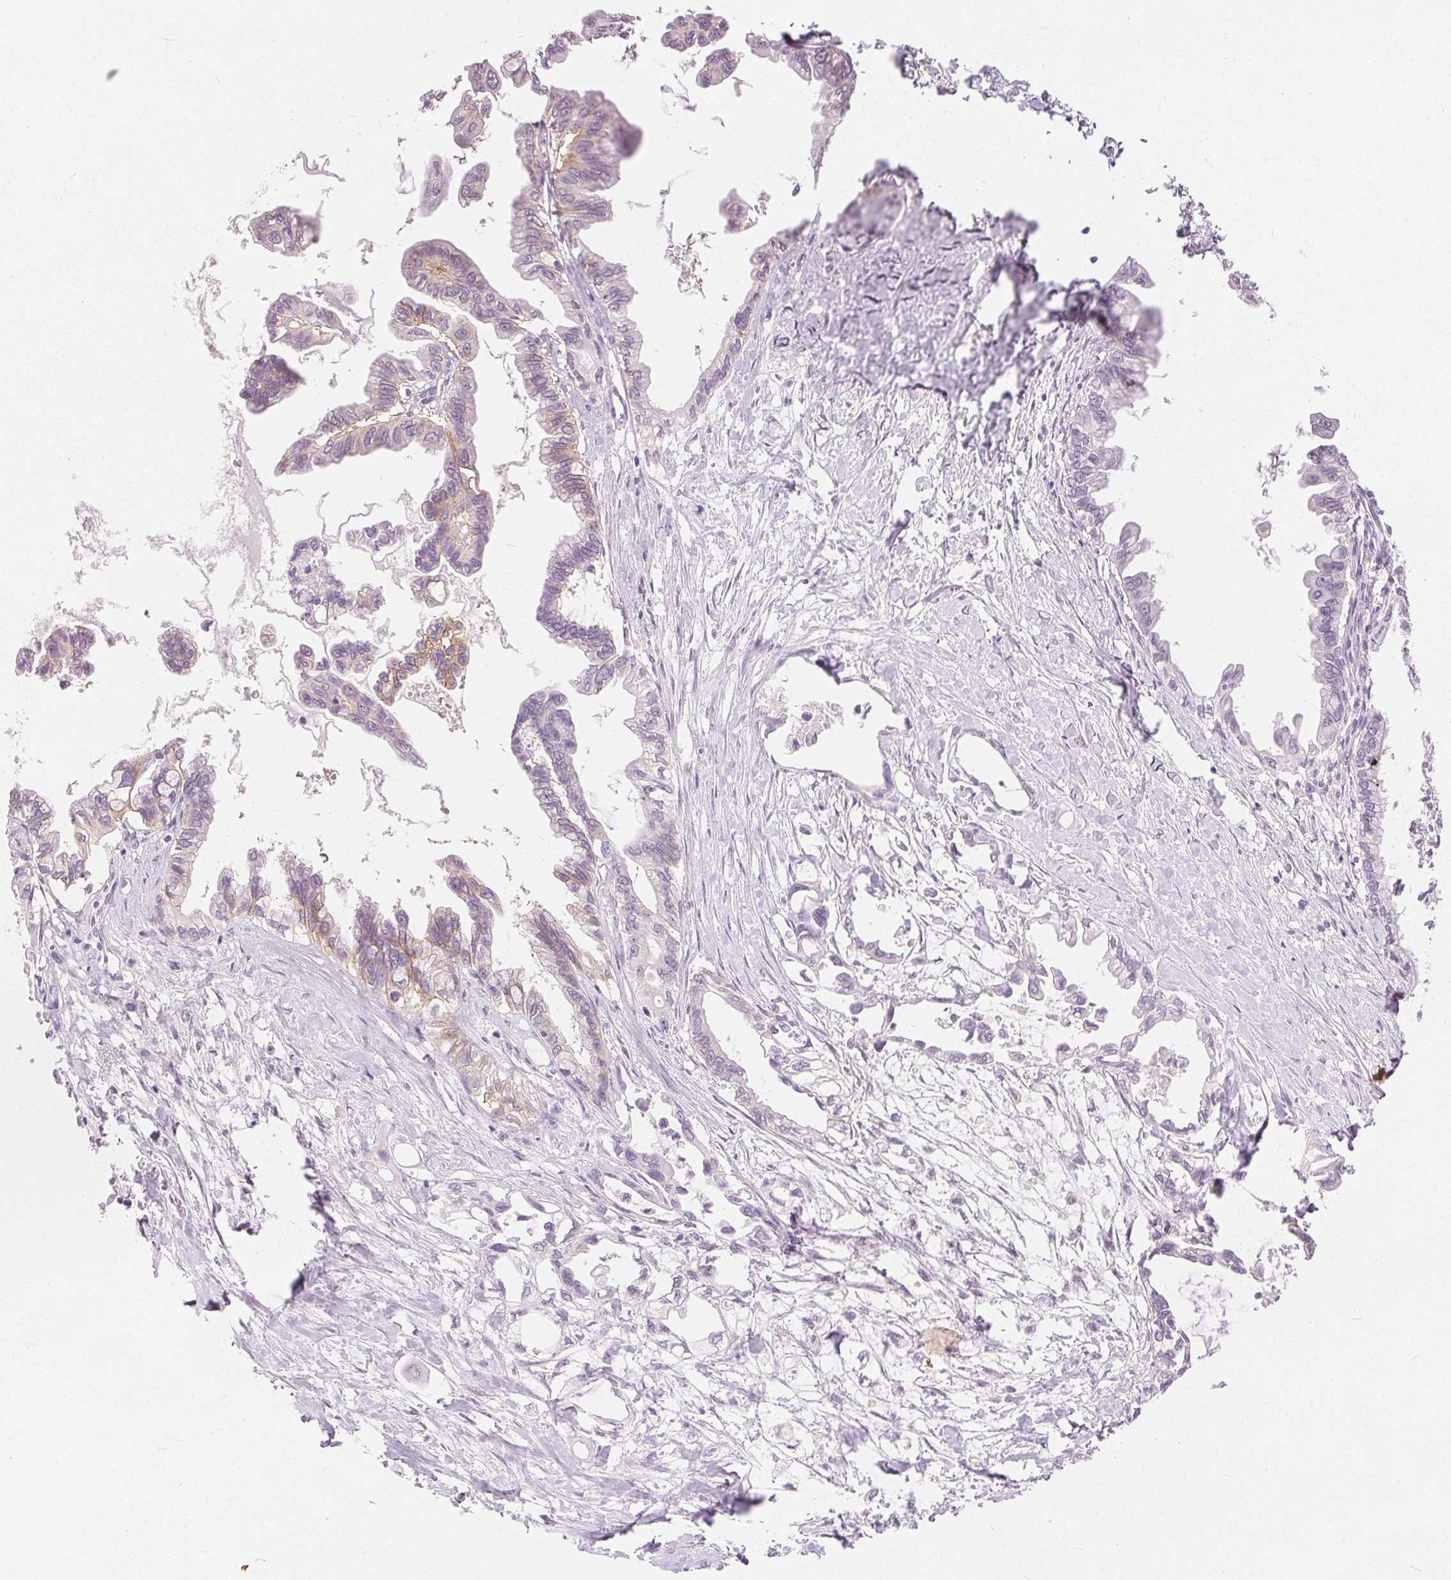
{"staining": {"intensity": "negative", "quantity": "none", "location": "none"}, "tissue": "pancreatic cancer", "cell_type": "Tumor cells", "image_type": "cancer", "snomed": [{"axis": "morphology", "description": "Adenocarcinoma, NOS"}, {"axis": "topography", "description": "Pancreas"}], "caption": "Tumor cells are negative for brown protein staining in pancreatic cancer (adenocarcinoma). (DAB (3,3'-diaminobenzidine) immunohistochemistry visualized using brightfield microscopy, high magnification).", "gene": "CA12", "patient": {"sex": "male", "age": 61}}